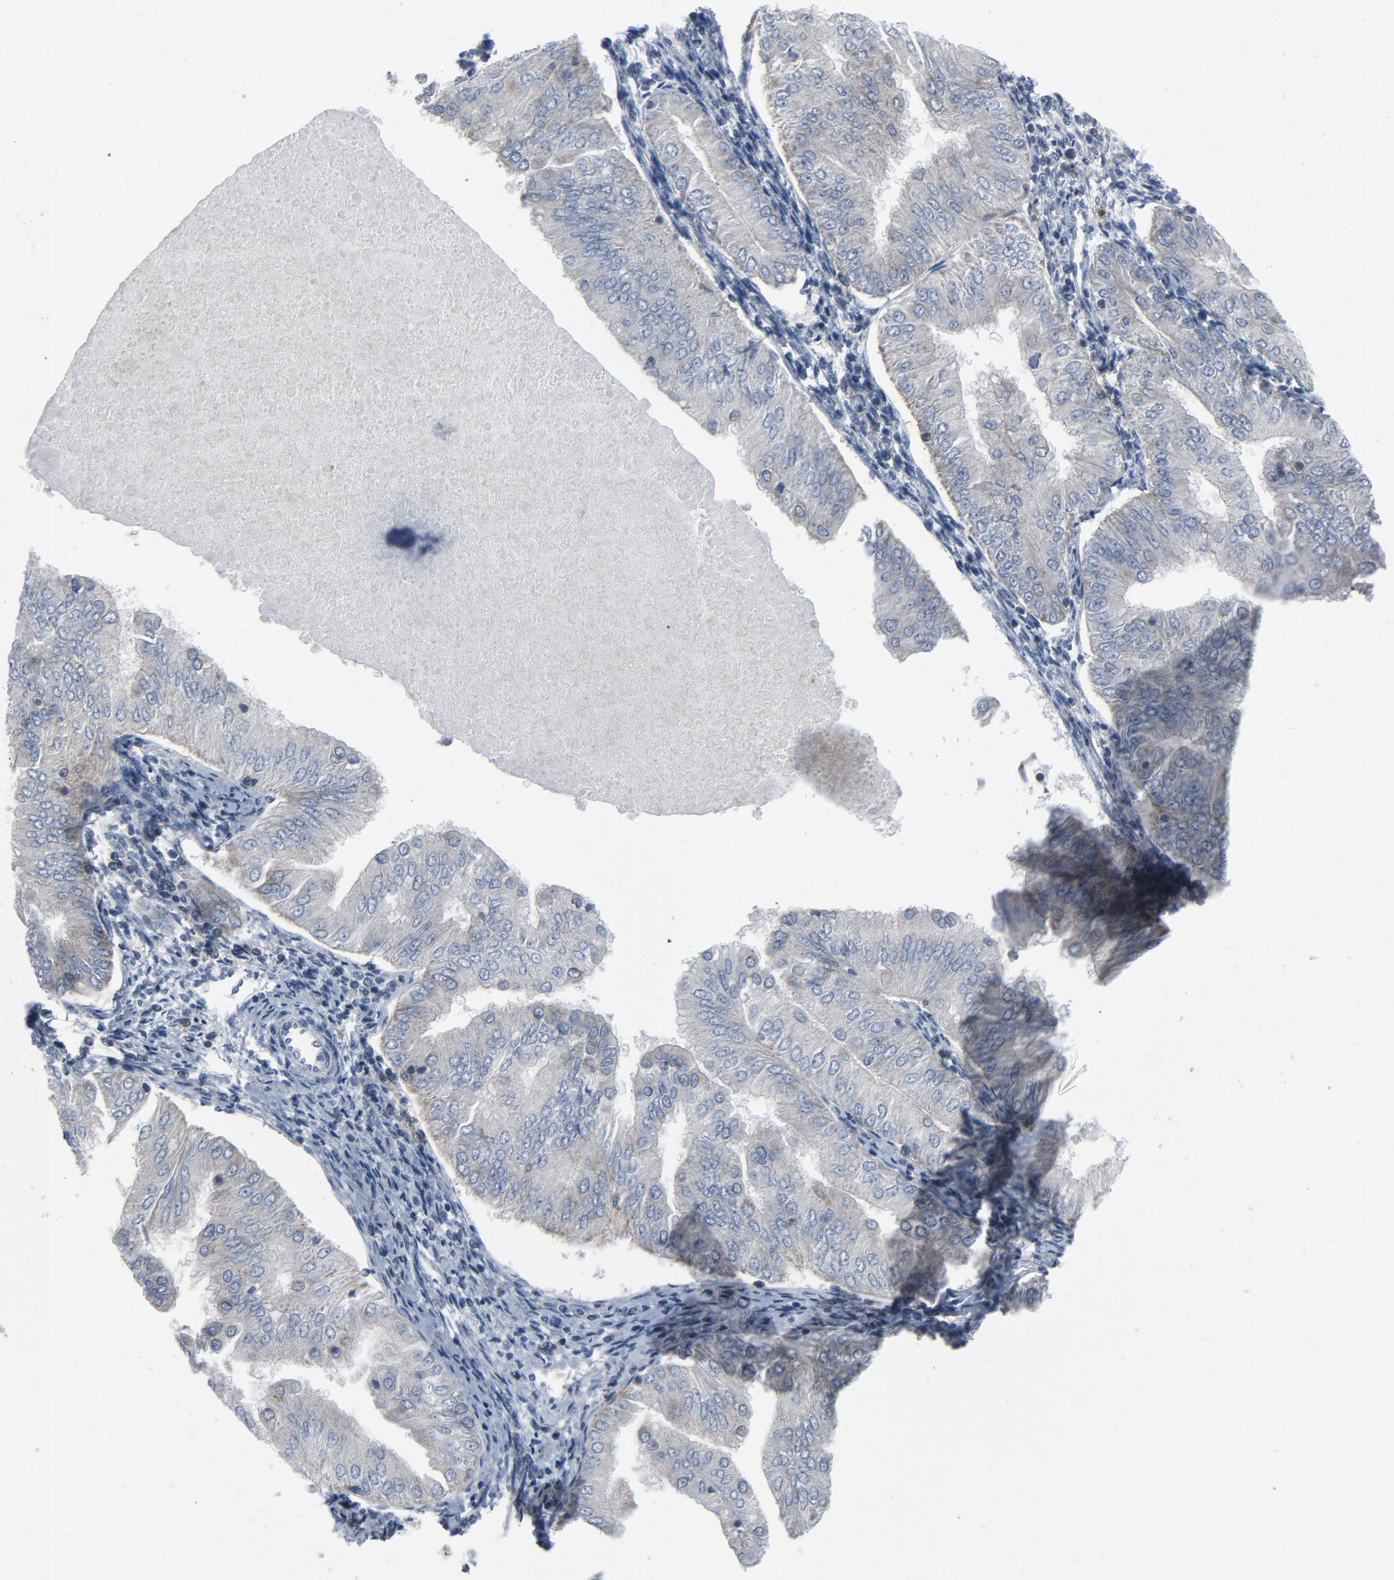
{"staining": {"intensity": "negative", "quantity": "none", "location": "none"}, "tissue": "endometrial cancer", "cell_type": "Tumor cells", "image_type": "cancer", "snomed": [{"axis": "morphology", "description": "Adenocarcinoma, NOS"}, {"axis": "topography", "description": "Endometrium"}], "caption": "This is an immunohistochemistry (IHC) histopathology image of human adenocarcinoma (endometrial). There is no positivity in tumor cells.", "gene": "GPX2", "patient": {"sex": "female", "age": 53}}